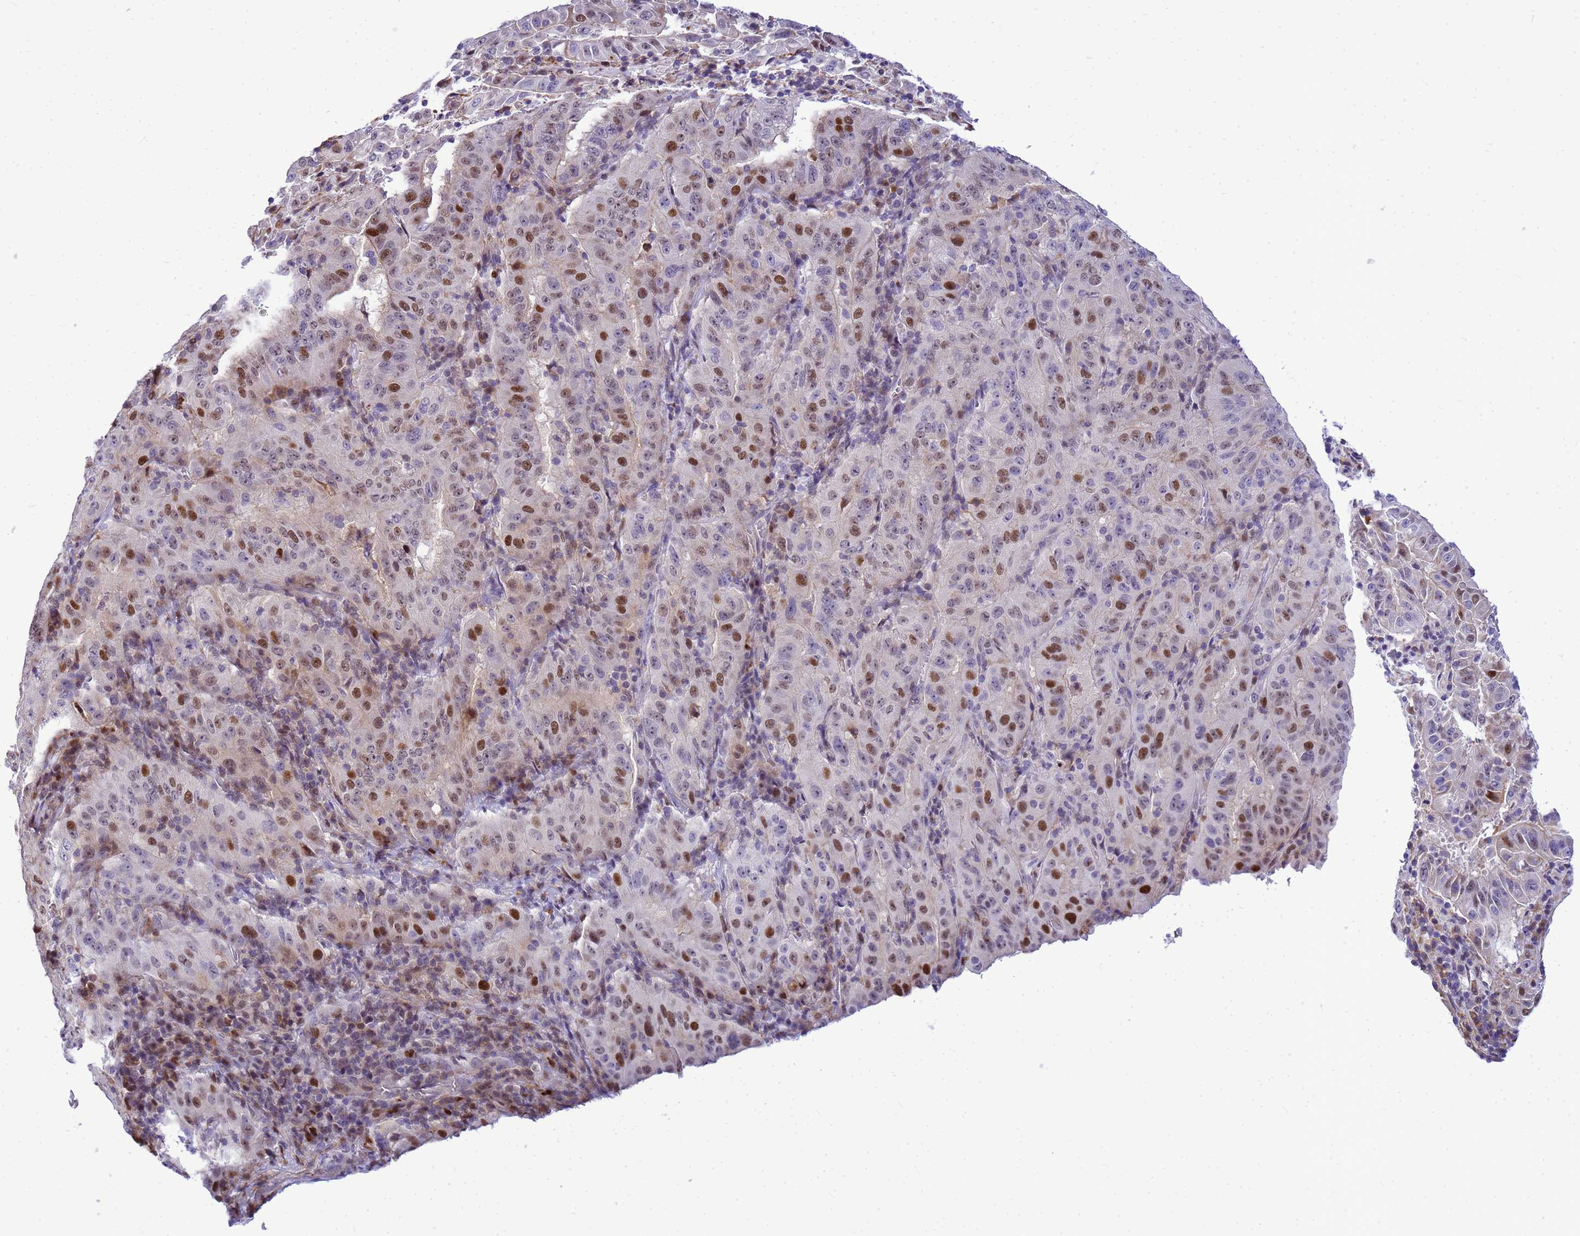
{"staining": {"intensity": "strong", "quantity": "<25%", "location": "nuclear"}, "tissue": "pancreatic cancer", "cell_type": "Tumor cells", "image_type": "cancer", "snomed": [{"axis": "morphology", "description": "Adenocarcinoma, NOS"}, {"axis": "topography", "description": "Pancreas"}], "caption": "Protein positivity by immunohistochemistry (IHC) demonstrates strong nuclear positivity in about <25% of tumor cells in adenocarcinoma (pancreatic).", "gene": "ADAMTS7", "patient": {"sex": "male", "age": 63}}